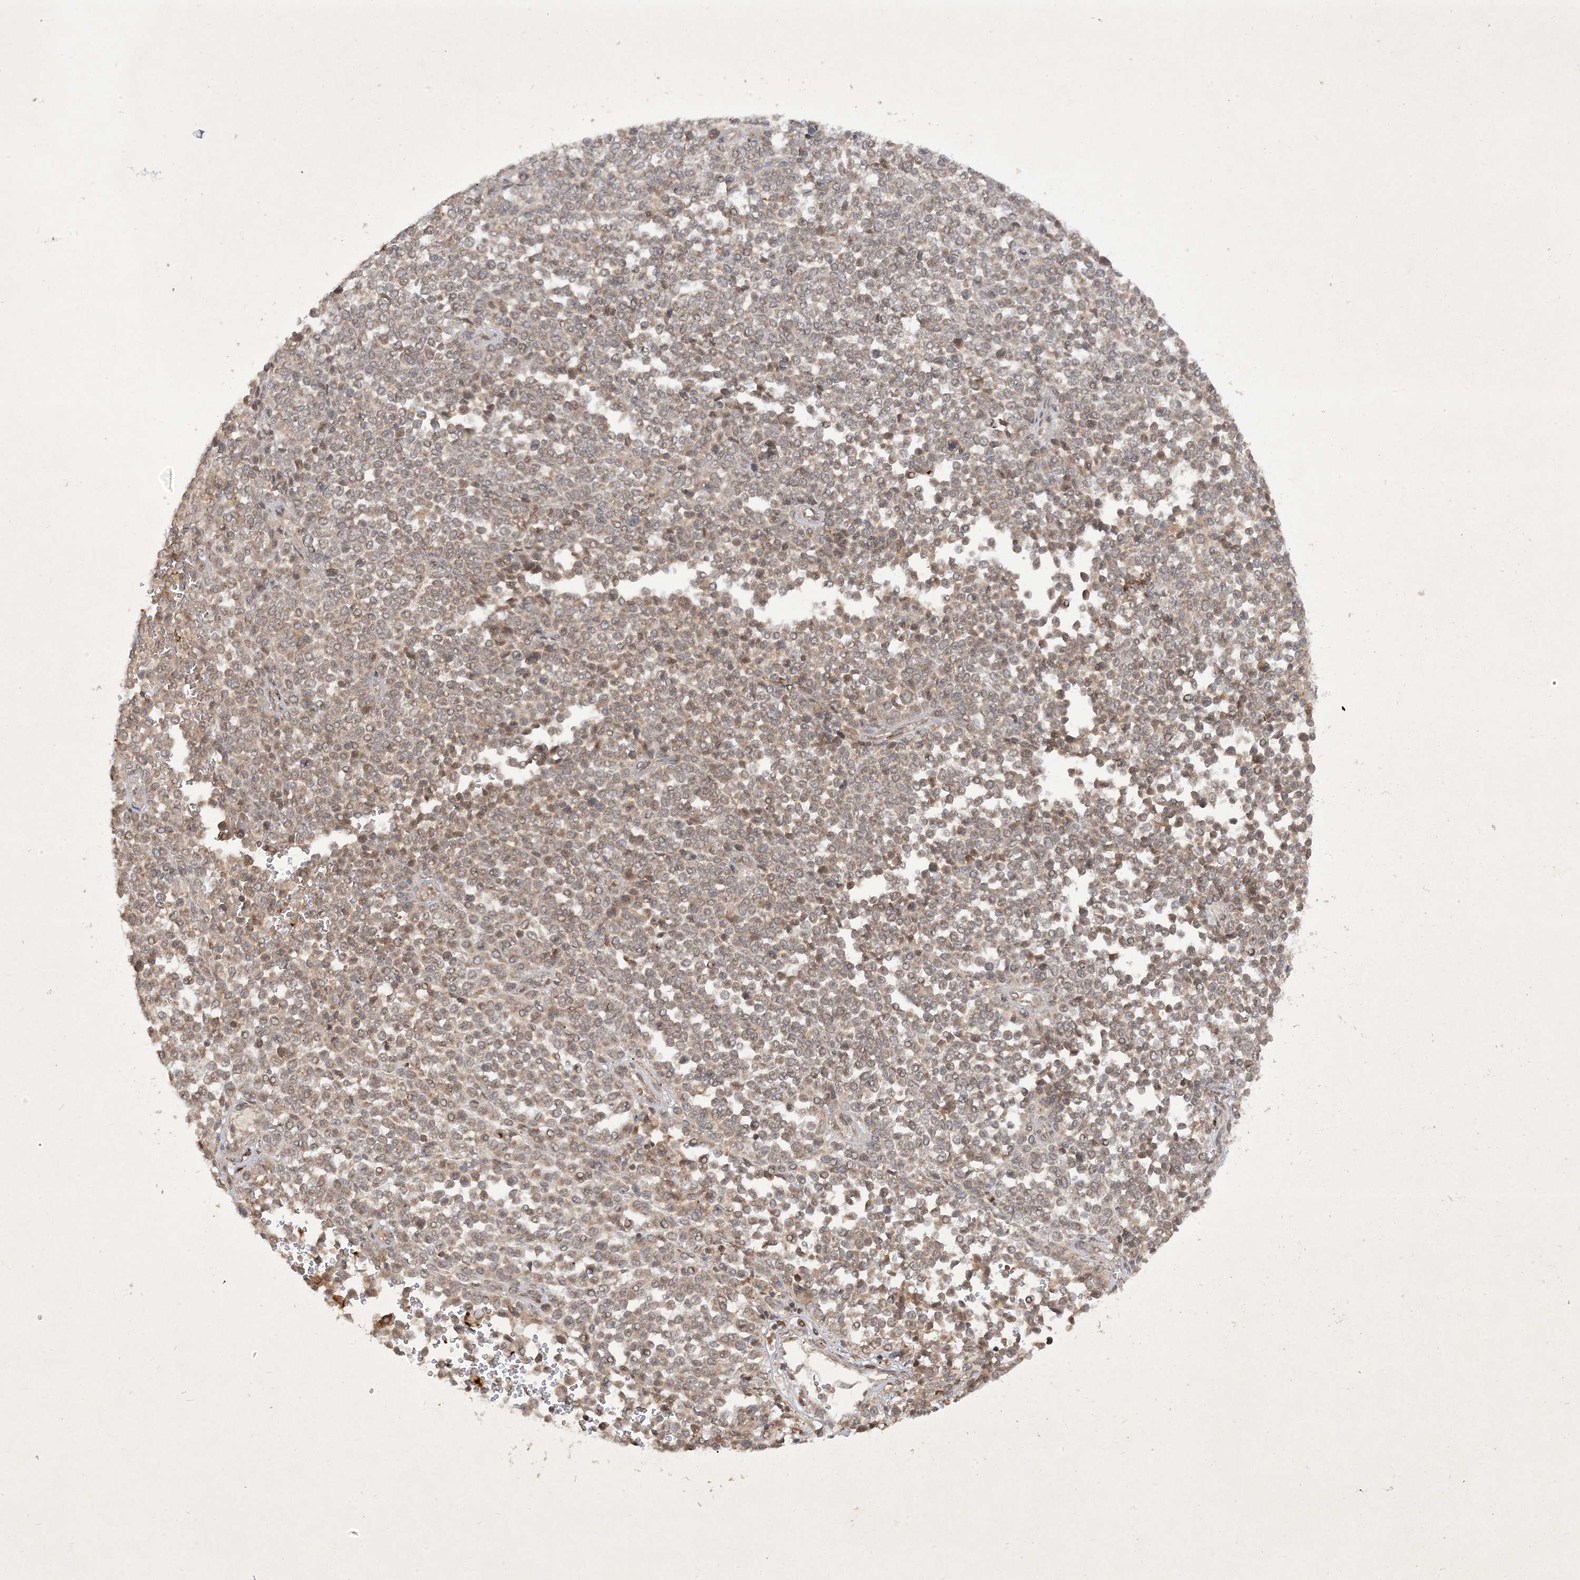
{"staining": {"intensity": "weak", "quantity": "<25%", "location": "cytoplasmic/membranous"}, "tissue": "melanoma", "cell_type": "Tumor cells", "image_type": "cancer", "snomed": [{"axis": "morphology", "description": "Malignant melanoma, Metastatic site"}, {"axis": "topography", "description": "Pancreas"}], "caption": "The micrograph shows no staining of tumor cells in malignant melanoma (metastatic site).", "gene": "ZNF213", "patient": {"sex": "female", "age": 30}}